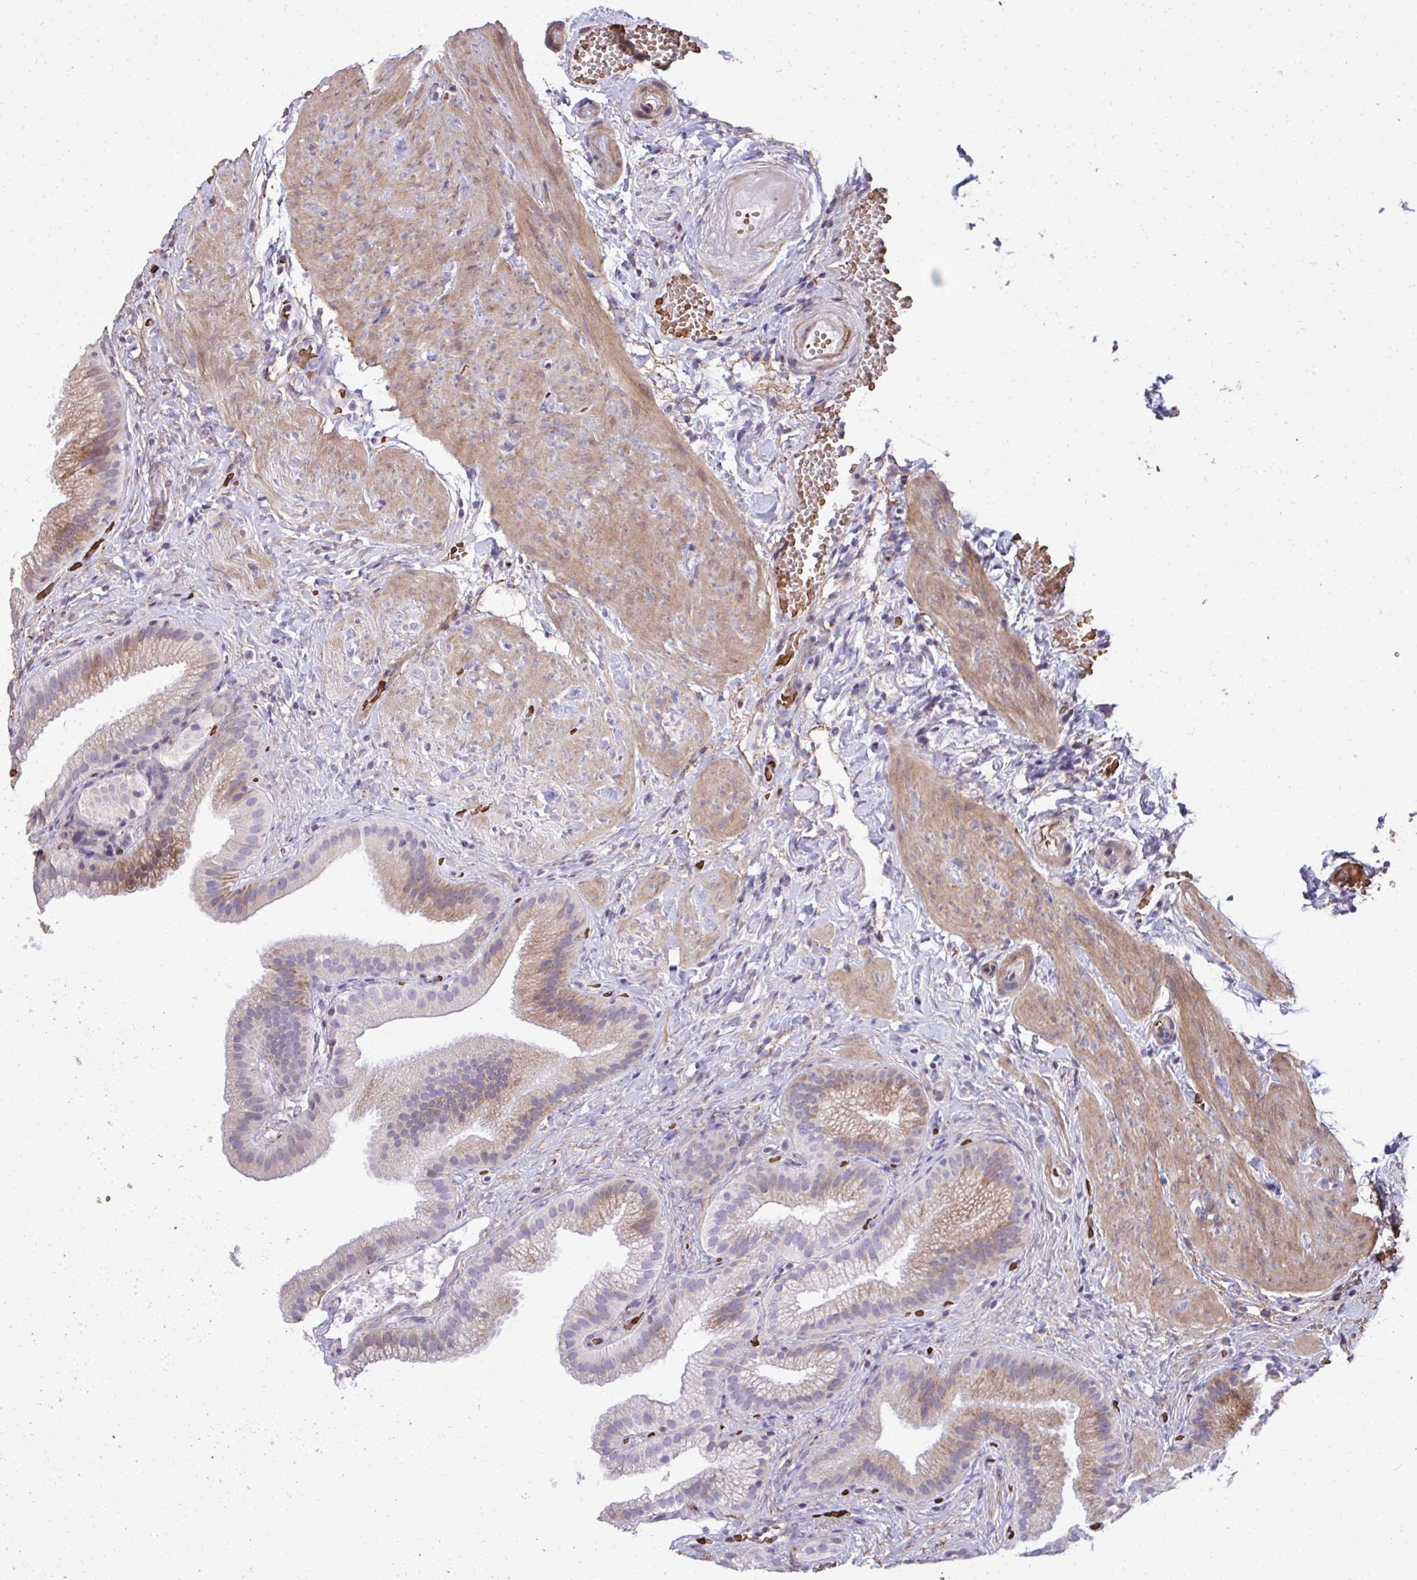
{"staining": {"intensity": "weak", "quantity": "<25%", "location": "cytoplasmic/membranous"}, "tissue": "gallbladder", "cell_type": "Glandular cells", "image_type": "normal", "snomed": [{"axis": "morphology", "description": "Normal tissue, NOS"}, {"axis": "topography", "description": "Gallbladder"}], "caption": "The histopathology image exhibits no staining of glandular cells in normal gallbladder. (Immunohistochemistry, brightfield microscopy, high magnification).", "gene": "FIBCD1", "patient": {"sex": "female", "age": 63}}